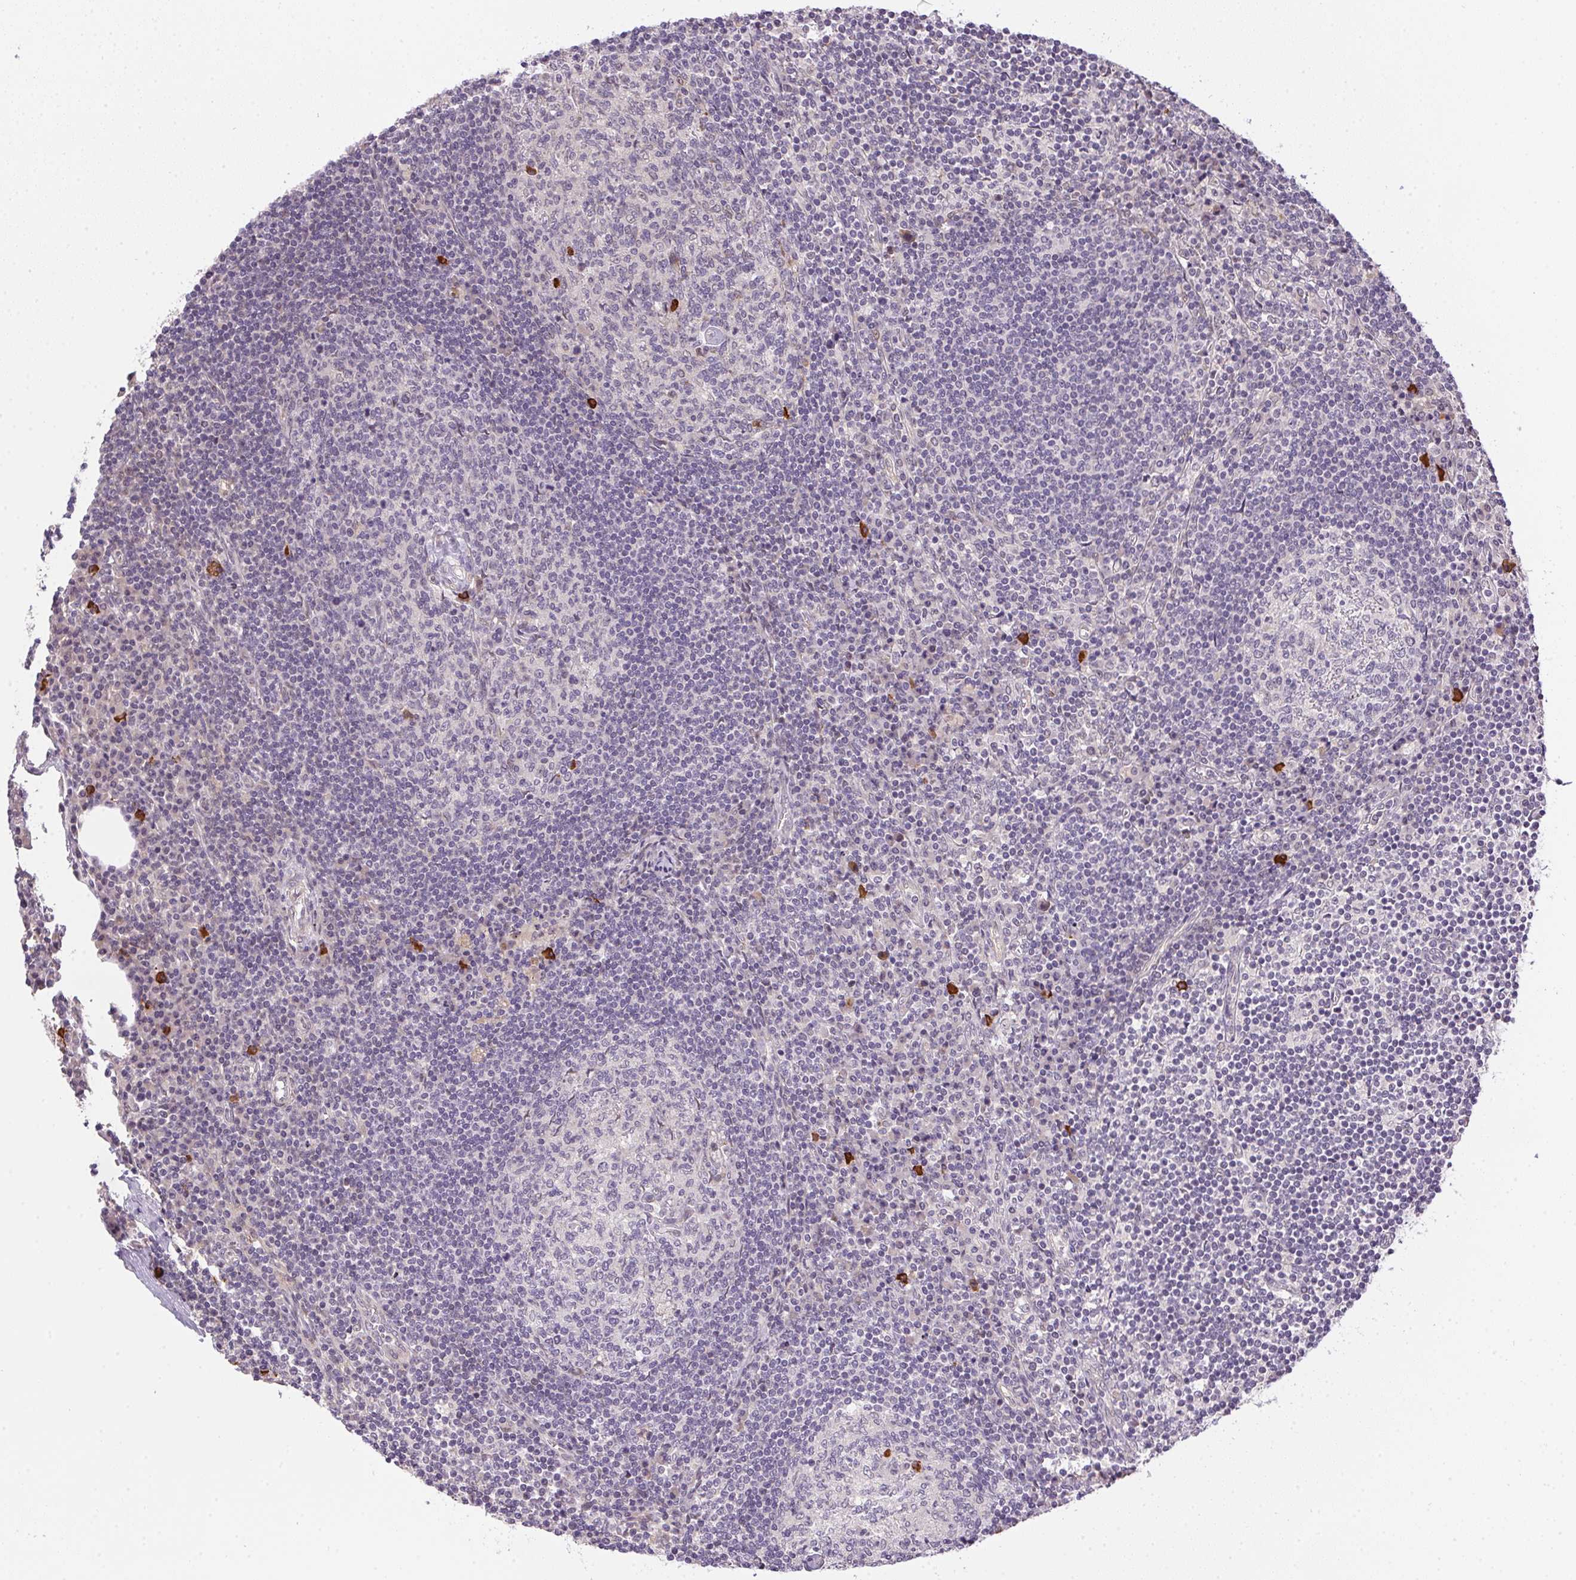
{"staining": {"intensity": "strong", "quantity": "<25%", "location": "cytoplasmic/membranous"}, "tissue": "lymph node", "cell_type": "Germinal center cells", "image_type": "normal", "snomed": [{"axis": "morphology", "description": "Normal tissue, NOS"}, {"axis": "topography", "description": "Lymph node"}], "caption": "Immunohistochemistry of normal human lymph node displays medium levels of strong cytoplasmic/membranous positivity in approximately <25% of germinal center cells. The staining was performed using DAB, with brown indicating positive protein expression. Nuclei are stained blue with hematoxylin.", "gene": "CFAP92", "patient": {"sex": "male", "age": 67}}